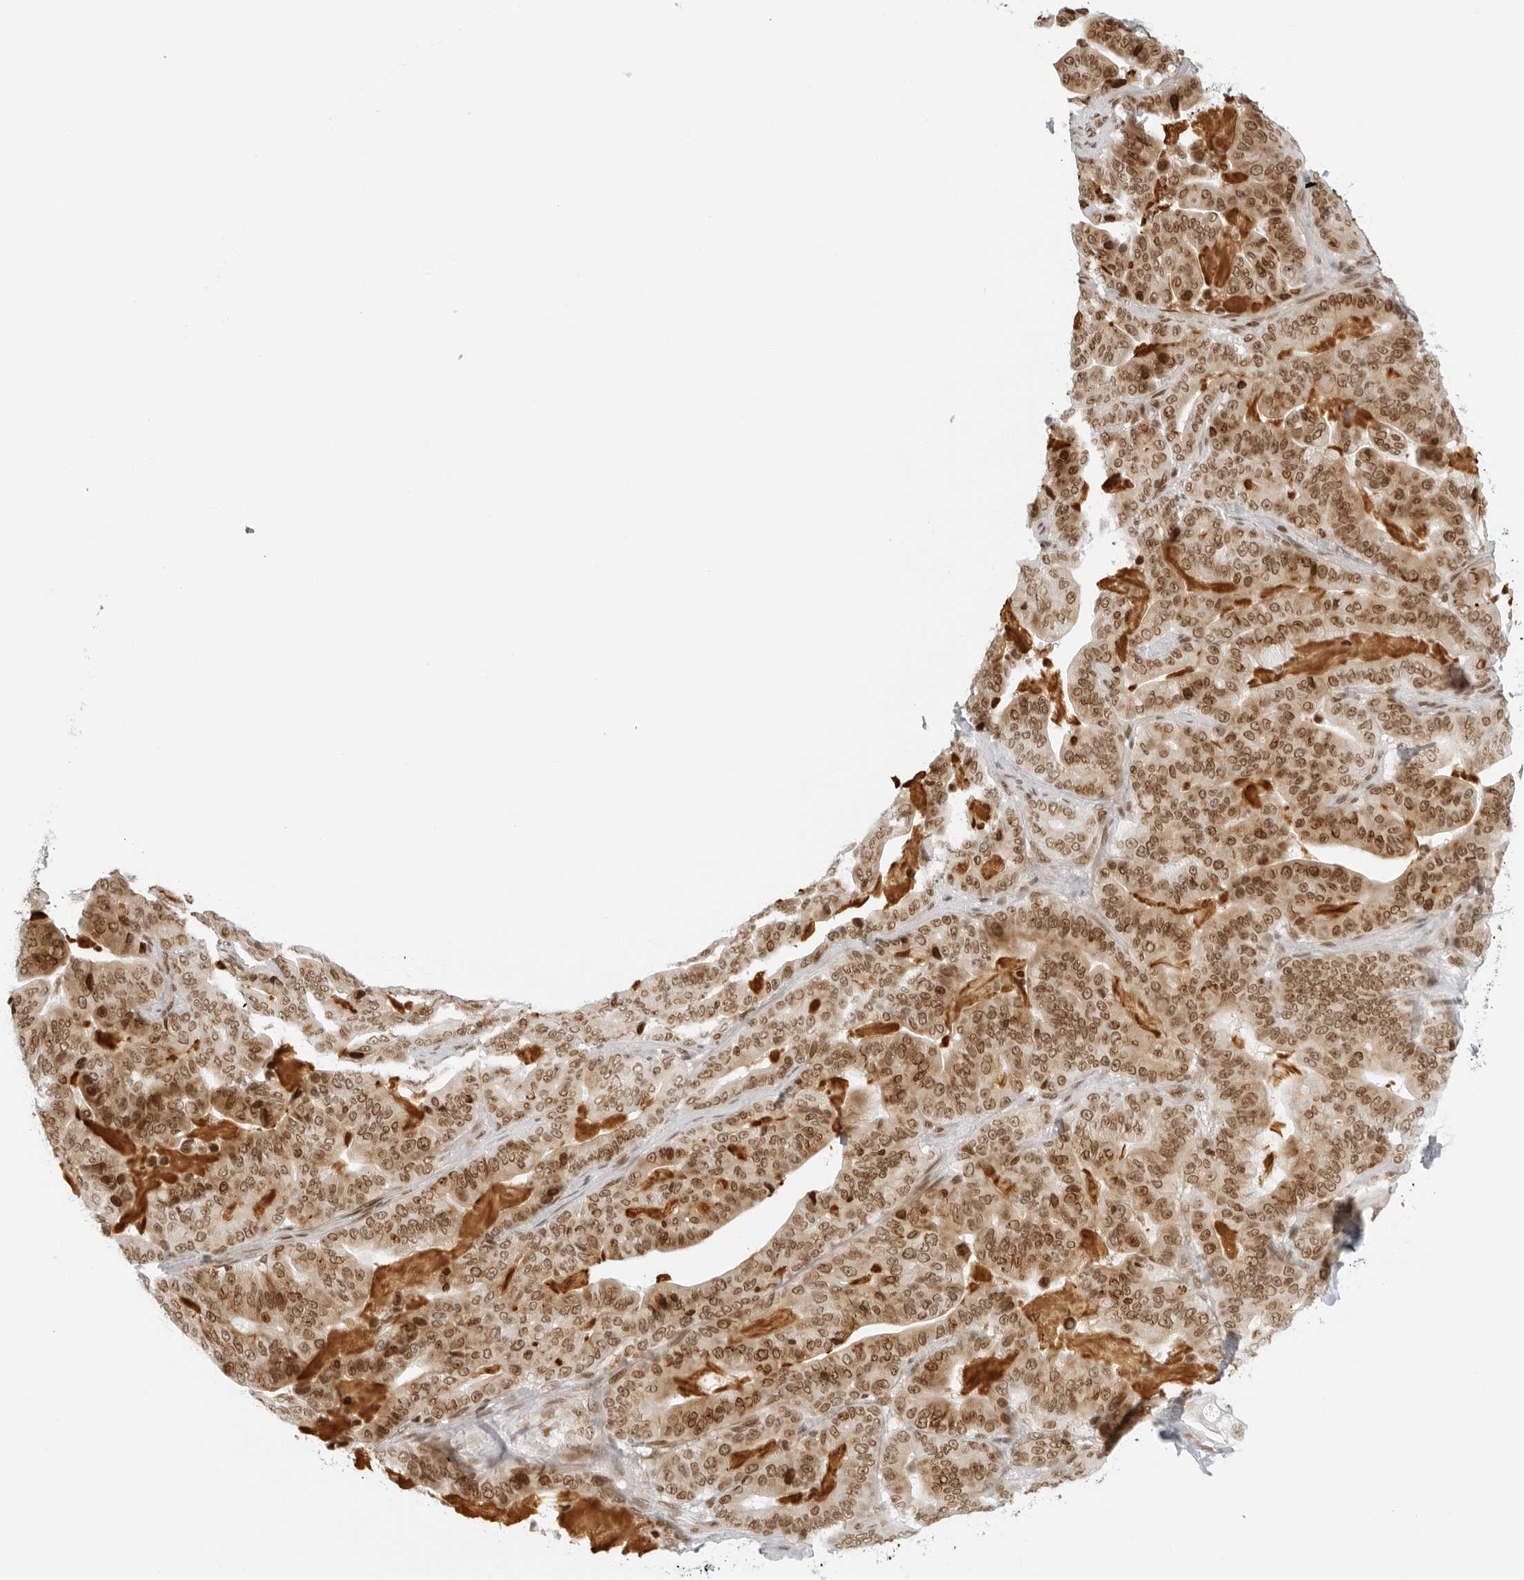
{"staining": {"intensity": "moderate", "quantity": ">75%", "location": "nuclear"}, "tissue": "pancreatic cancer", "cell_type": "Tumor cells", "image_type": "cancer", "snomed": [{"axis": "morphology", "description": "Adenocarcinoma, NOS"}, {"axis": "topography", "description": "Pancreas"}], "caption": "Immunohistochemistry image of adenocarcinoma (pancreatic) stained for a protein (brown), which displays medium levels of moderate nuclear staining in about >75% of tumor cells.", "gene": "RCC1", "patient": {"sex": "male", "age": 63}}